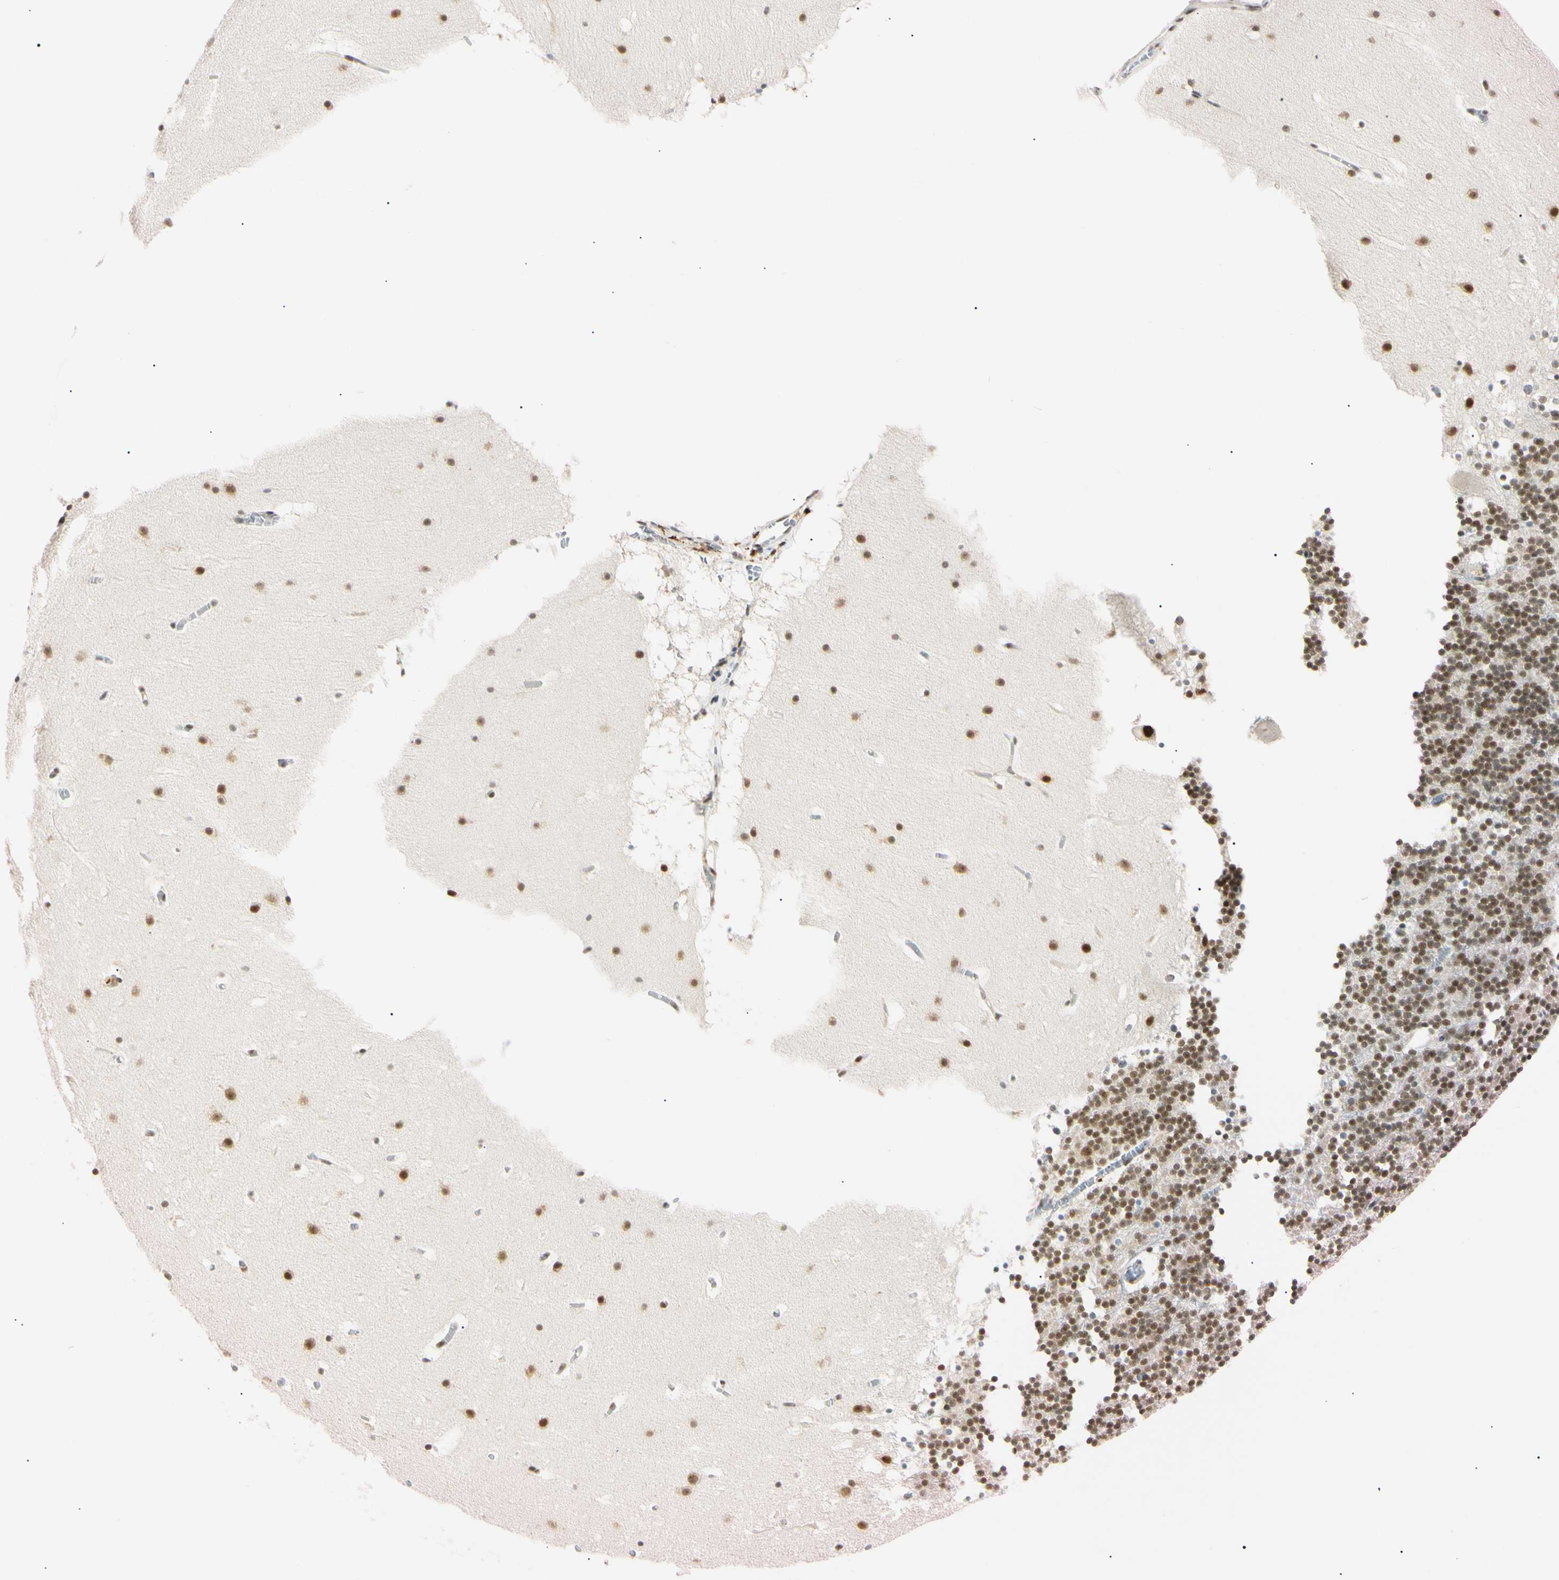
{"staining": {"intensity": "moderate", "quantity": ">75%", "location": "nuclear"}, "tissue": "cerebellum", "cell_type": "Cells in granular layer", "image_type": "normal", "snomed": [{"axis": "morphology", "description": "Normal tissue, NOS"}, {"axis": "topography", "description": "Cerebellum"}], "caption": "High-power microscopy captured an immunohistochemistry image of benign cerebellum, revealing moderate nuclear staining in approximately >75% of cells in granular layer.", "gene": "ZNF134", "patient": {"sex": "male", "age": 45}}